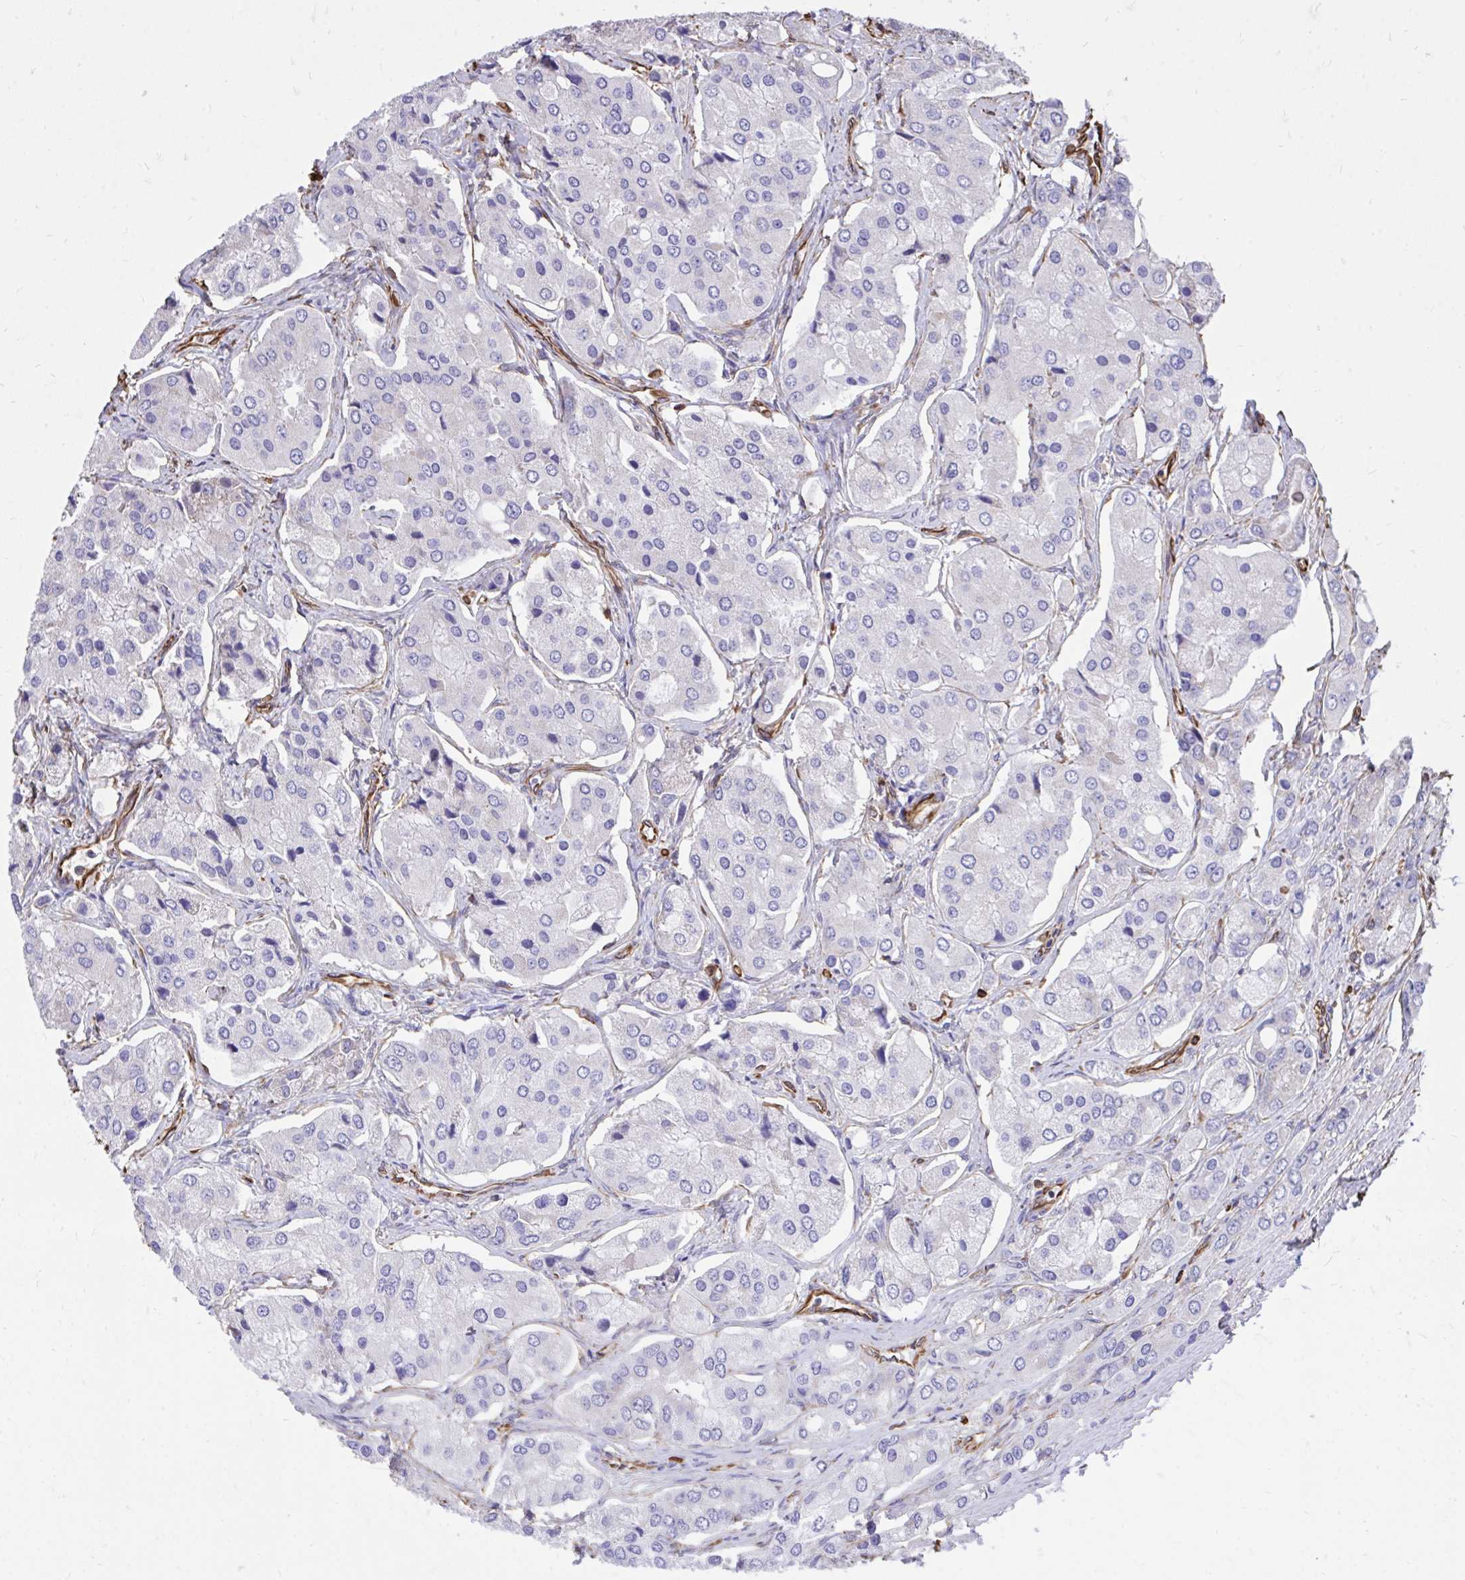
{"staining": {"intensity": "negative", "quantity": "none", "location": "none"}, "tissue": "prostate cancer", "cell_type": "Tumor cells", "image_type": "cancer", "snomed": [{"axis": "morphology", "description": "Adenocarcinoma, Low grade"}, {"axis": "topography", "description": "Prostate"}], "caption": "Immunohistochemical staining of prostate cancer displays no significant staining in tumor cells.", "gene": "RNF103", "patient": {"sex": "male", "age": 69}}